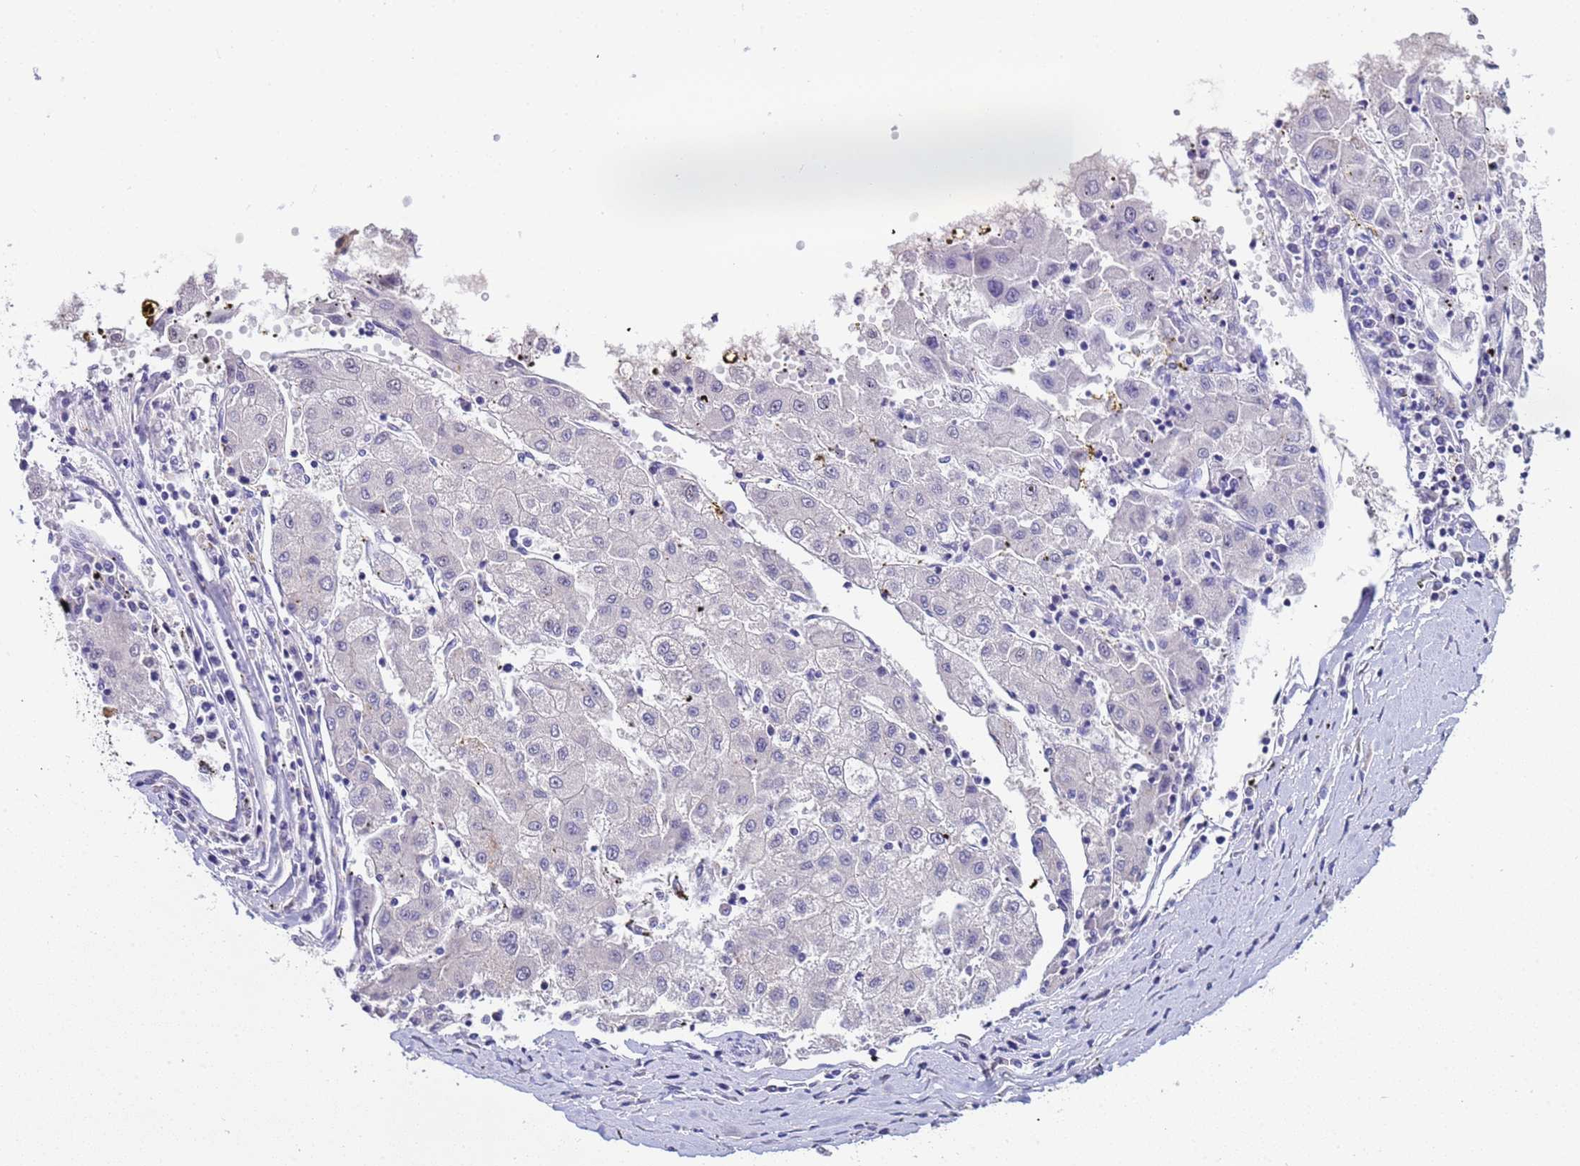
{"staining": {"intensity": "negative", "quantity": "none", "location": "none"}, "tissue": "liver cancer", "cell_type": "Tumor cells", "image_type": "cancer", "snomed": [{"axis": "morphology", "description": "Carcinoma, Hepatocellular, NOS"}, {"axis": "topography", "description": "Liver"}], "caption": "Liver hepatocellular carcinoma was stained to show a protein in brown. There is no significant staining in tumor cells.", "gene": "ELMOD2", "patient": {"sex": "male", "age": 72}}